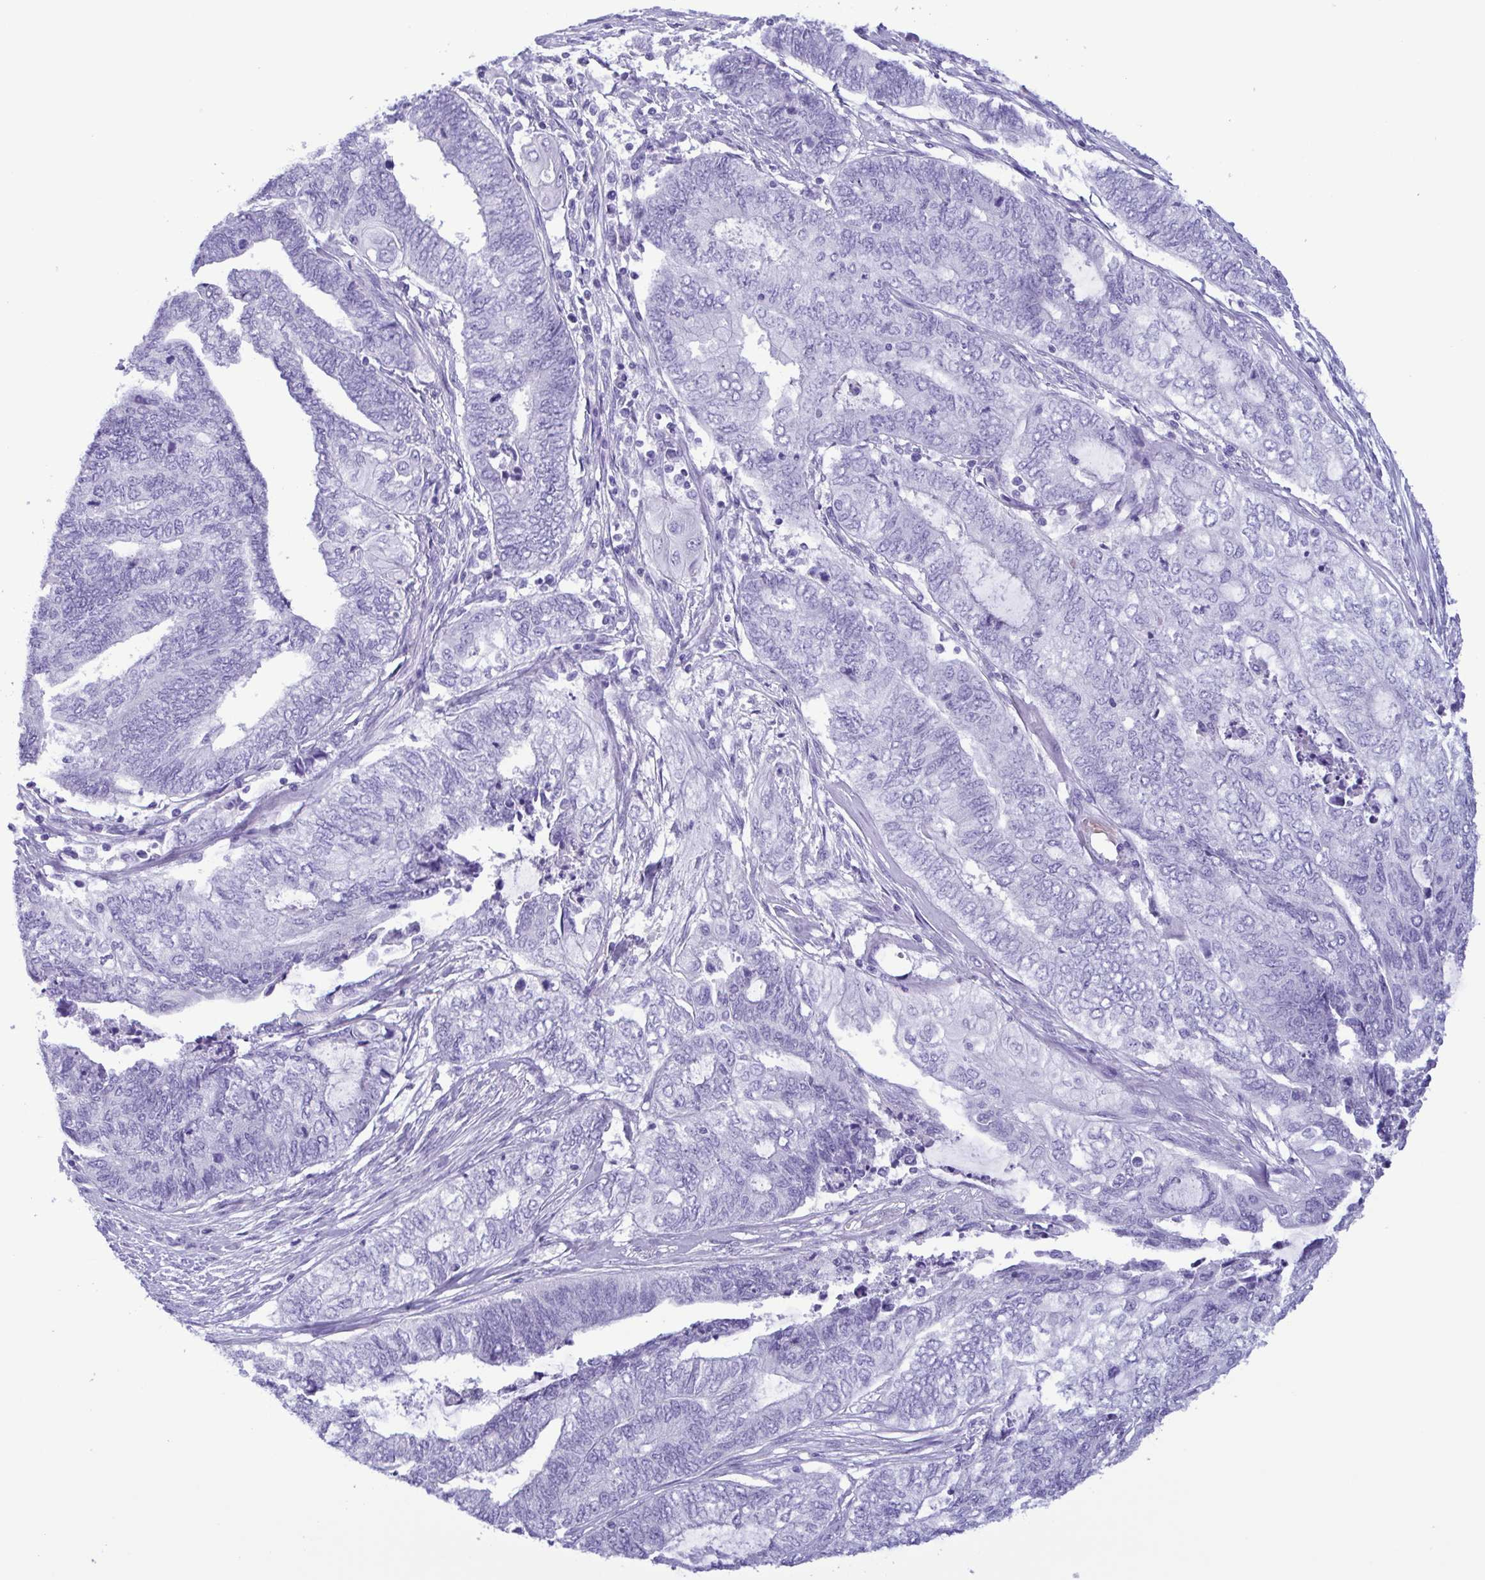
{"staining": {"intensity": "negative", "quantity": "none", "location": "none"}, "tissue": "endometrial cancer", "cell_type": "Tumor cells", "image_type": "cancer", "snomed": [{"axis": "morphology", "description": "Adenocarcinoma, NOS"}, {"axis": "topography", "description": "Uterus"}, {"axis": "topography", "description": "Endometrium"}], "caption": "A high-resolution photomicrograph shows immunohistochemistry staining of endometrial cancer (adenocarcinoma), which reveals no significant expression in tumor cells.", "gene": "LTF", "patient": {"sex": "female", "age": 70}}